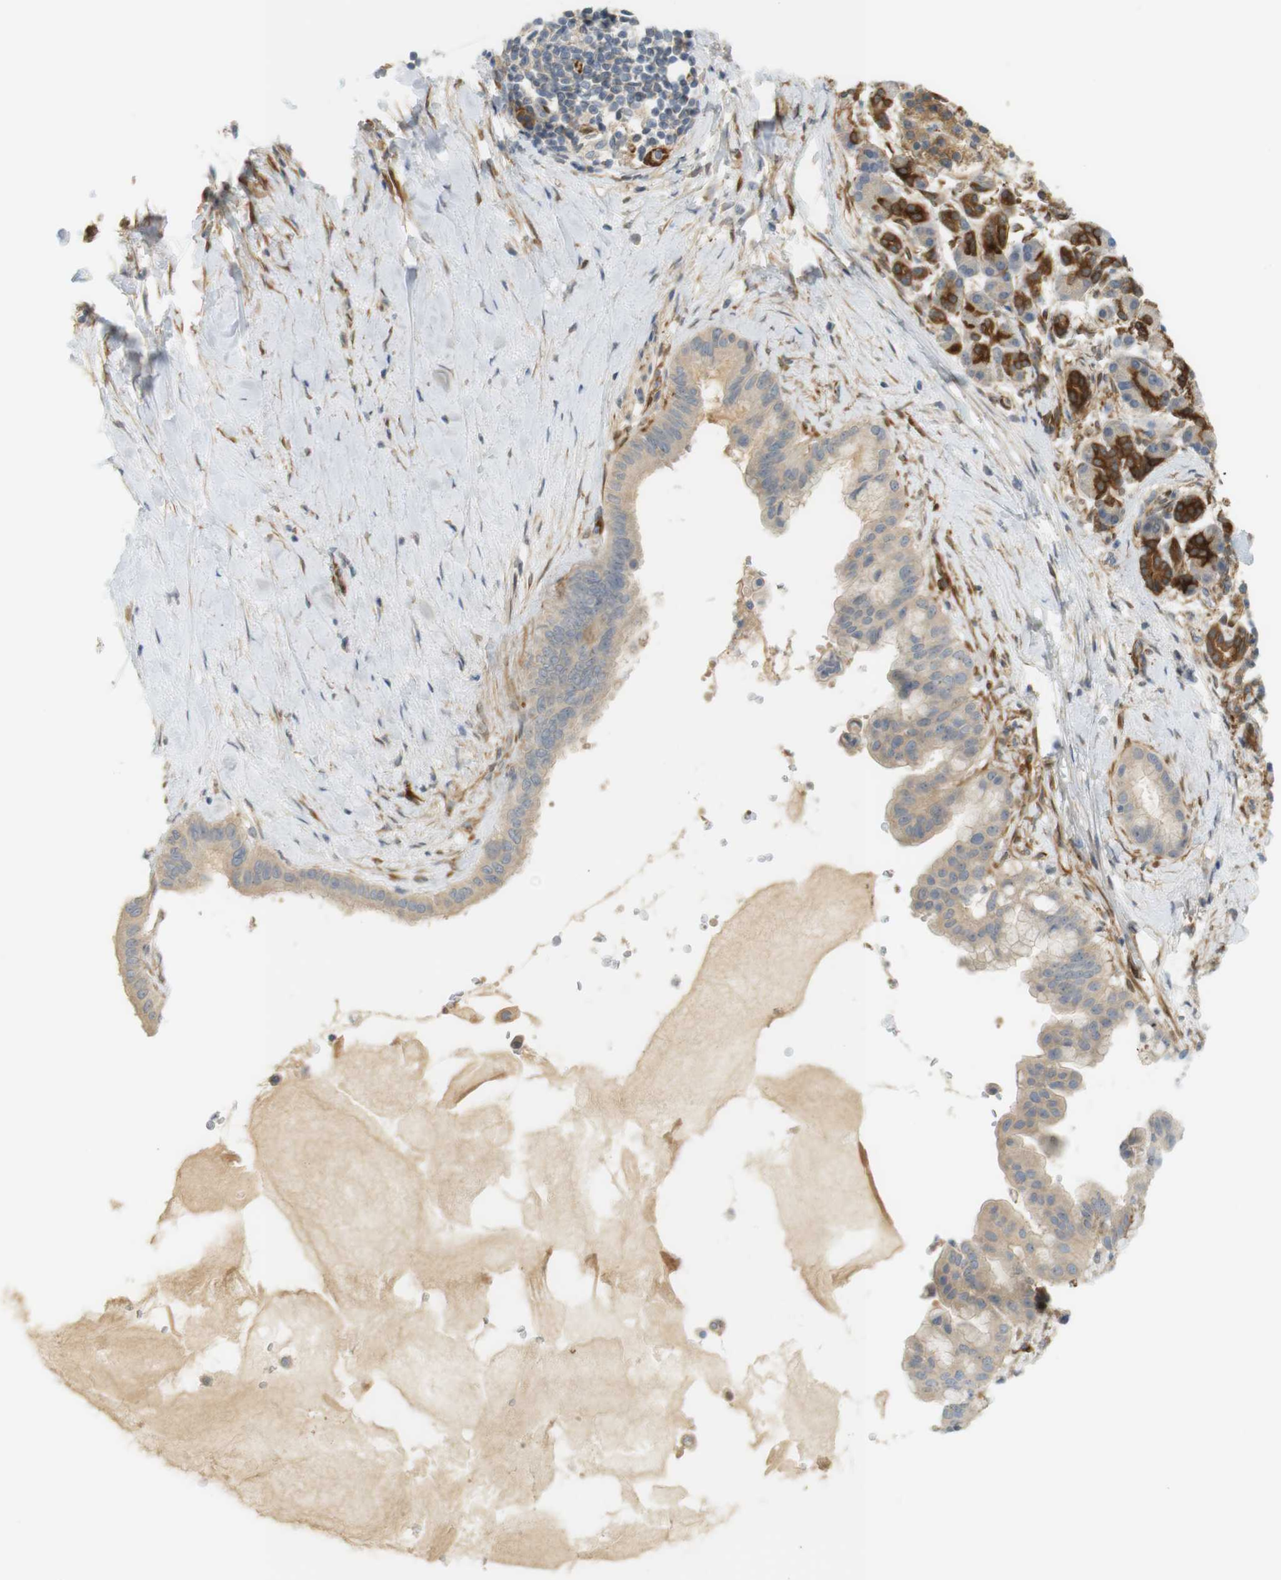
{"staining": {"intensity": "weak", "quantity": "25%-75%", "location": "cytoplasmic/membranous"}, "tissue": "pancreatic cancer", "cell_type": "Tumor cells", "image_type": "cancer", "snomed": [{"axis": "morphology", "description": "Adenocarcinoma, NOS"}, {"axis": "topography", "description": "Pancreas"}], "caption": "A micrograph of adenocarcinoma (pancreatic) stained for a protein displays weak cytoplasmic/membranous brown staining in tumor cells. (DAB IHC, brown staining for protein, blue staining for nuclei).", "gene": "PDE3A", "patient": {"sex": "male", "age": 55}}